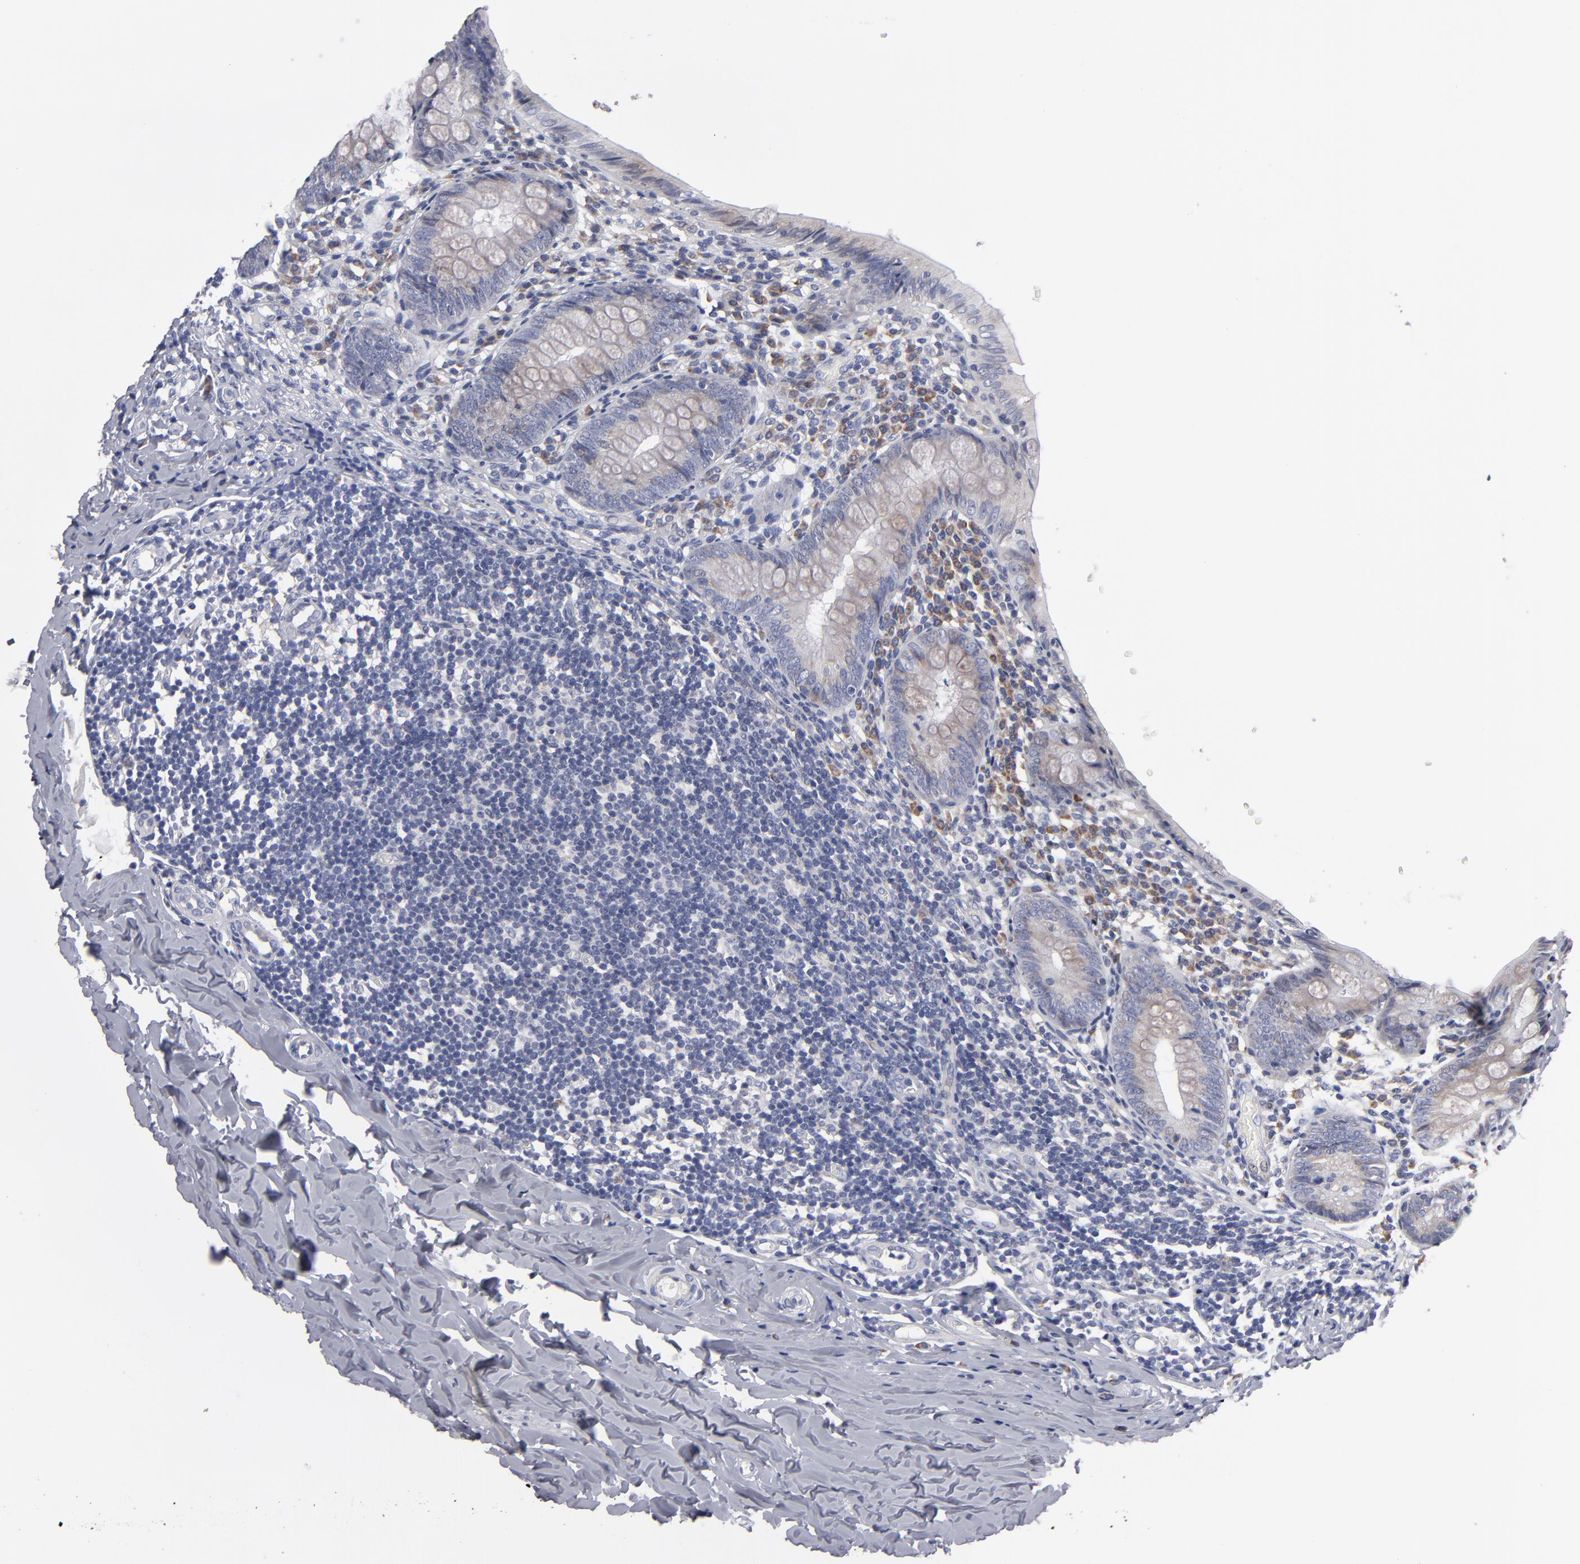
{"staining": {"intensity": "weak", "quantity": "<25%", "location": "cytoplasmic/membranous"}, "tissue": "appendix", "cell_type": "Glandular cells", "image_type": "normal", "snomed": [{"axis": "morphology", "description": "Normal tissue, NOS"}, {"axis": "topography", "description": "Appendix"}], "caption": "Appendix stained for a protein using immunohistochemistry exhibits no expression glandular cells.", "gene": "CCDC80", "patient": {"sex": "female", "age": 17}}